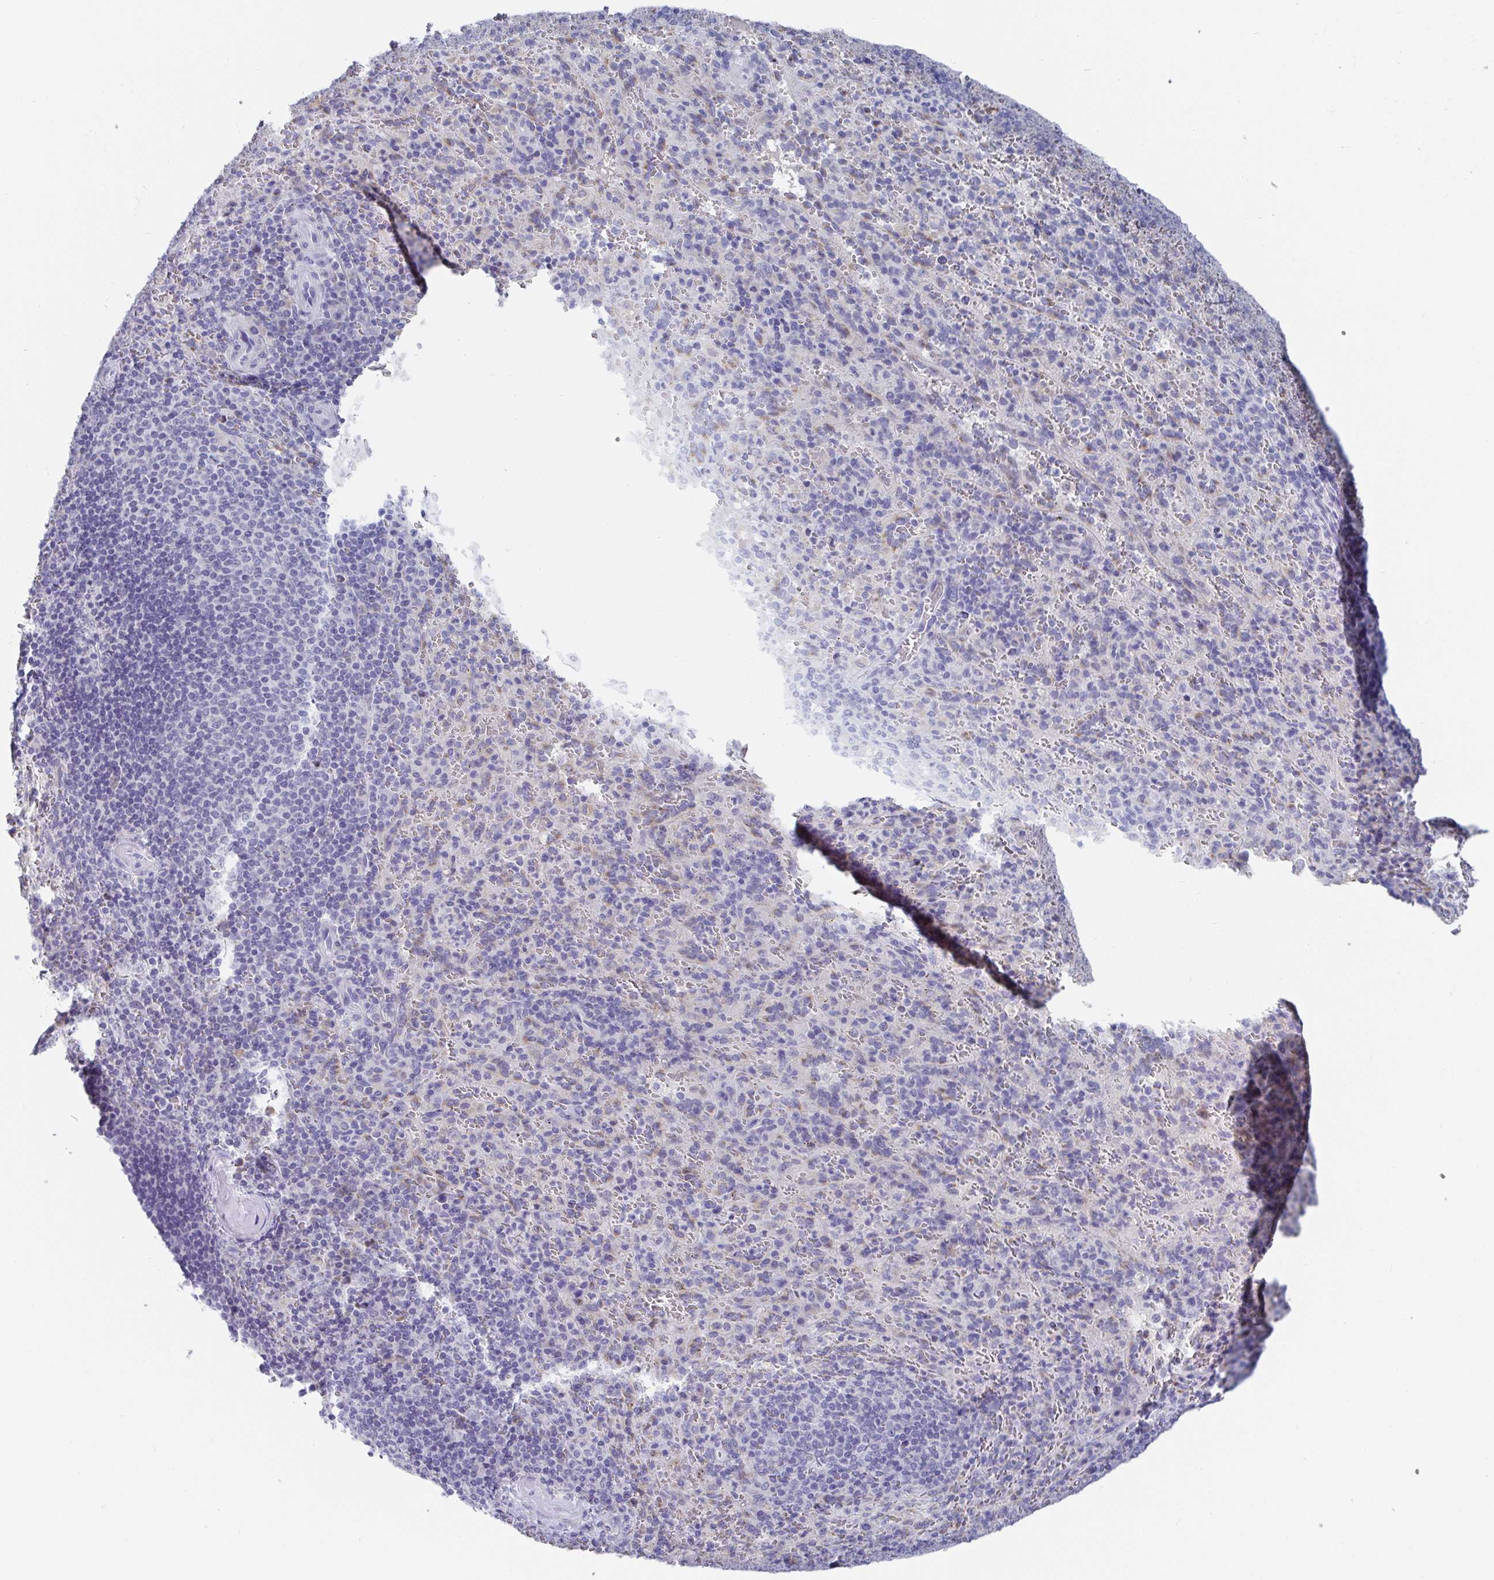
{"staining": {"intensity": "negative", "quantity": "none", "location": "none"}, "tissue": "spleen", "cell_type": "Cells in red pulp", "image_type": "normal", "snomed": [{"axis": "morphology", "description": "Normal tissue, NOS"}, {"axis": "topography", "description": "Spleen"}], "caption": "Immunohistochemistry (IHC) micrograph of benign spleen: human spleen stained with DAB (3,3'-diaminobenzidine) exhibits no significant protein staining in cells in red pulp. The staining was performed using DAB (3,3'-diaminobenzidine) to visualize the protein expression in brown, while the nuclei were stained in blue with hematoxylin (Magnification: 20x).", "gene": "TAS2R39", "patient": {"sex": "male", "age": 57}}